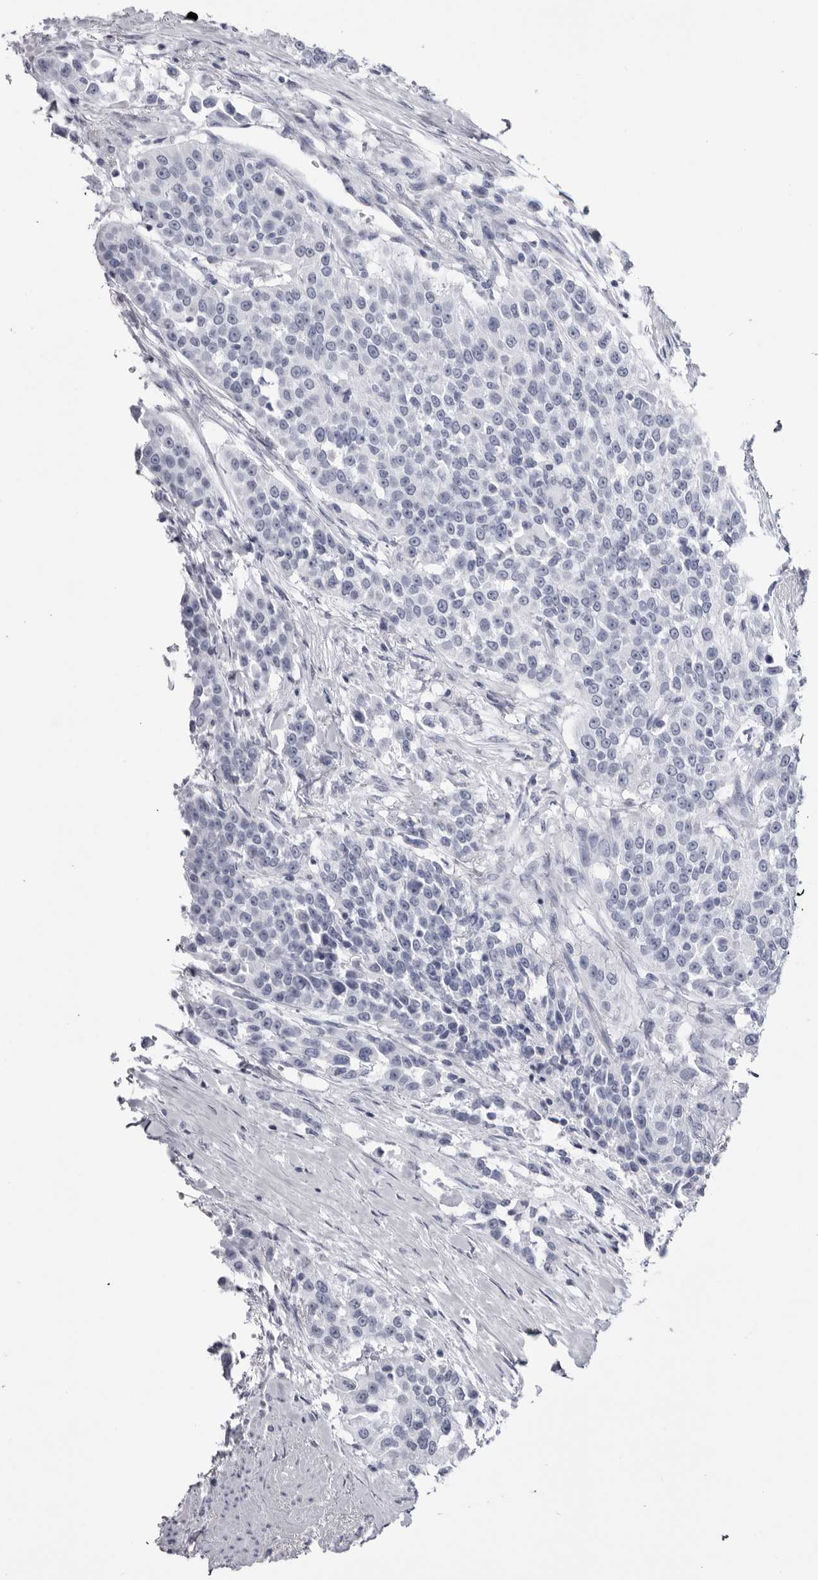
{"staining": {"intensity": "negative", "quantity": "none", "location": "none"}, "tissue": "urothelial cancer", "cell_type": "Tumor cells", "image_type": "cancer", "snomed": [{"axis": "morphology", "description": "Urothelial carcinoma, High grade"}, {"axis": "topography", "description": "Urinary bladder"}], "caption": "Immunohistochemical staining of human high-grade urothelial carcinoma exhibits no significant positivity in tumor cells.", "gene": "STAP2", "patient": {"sex": "female", "age": 80}}